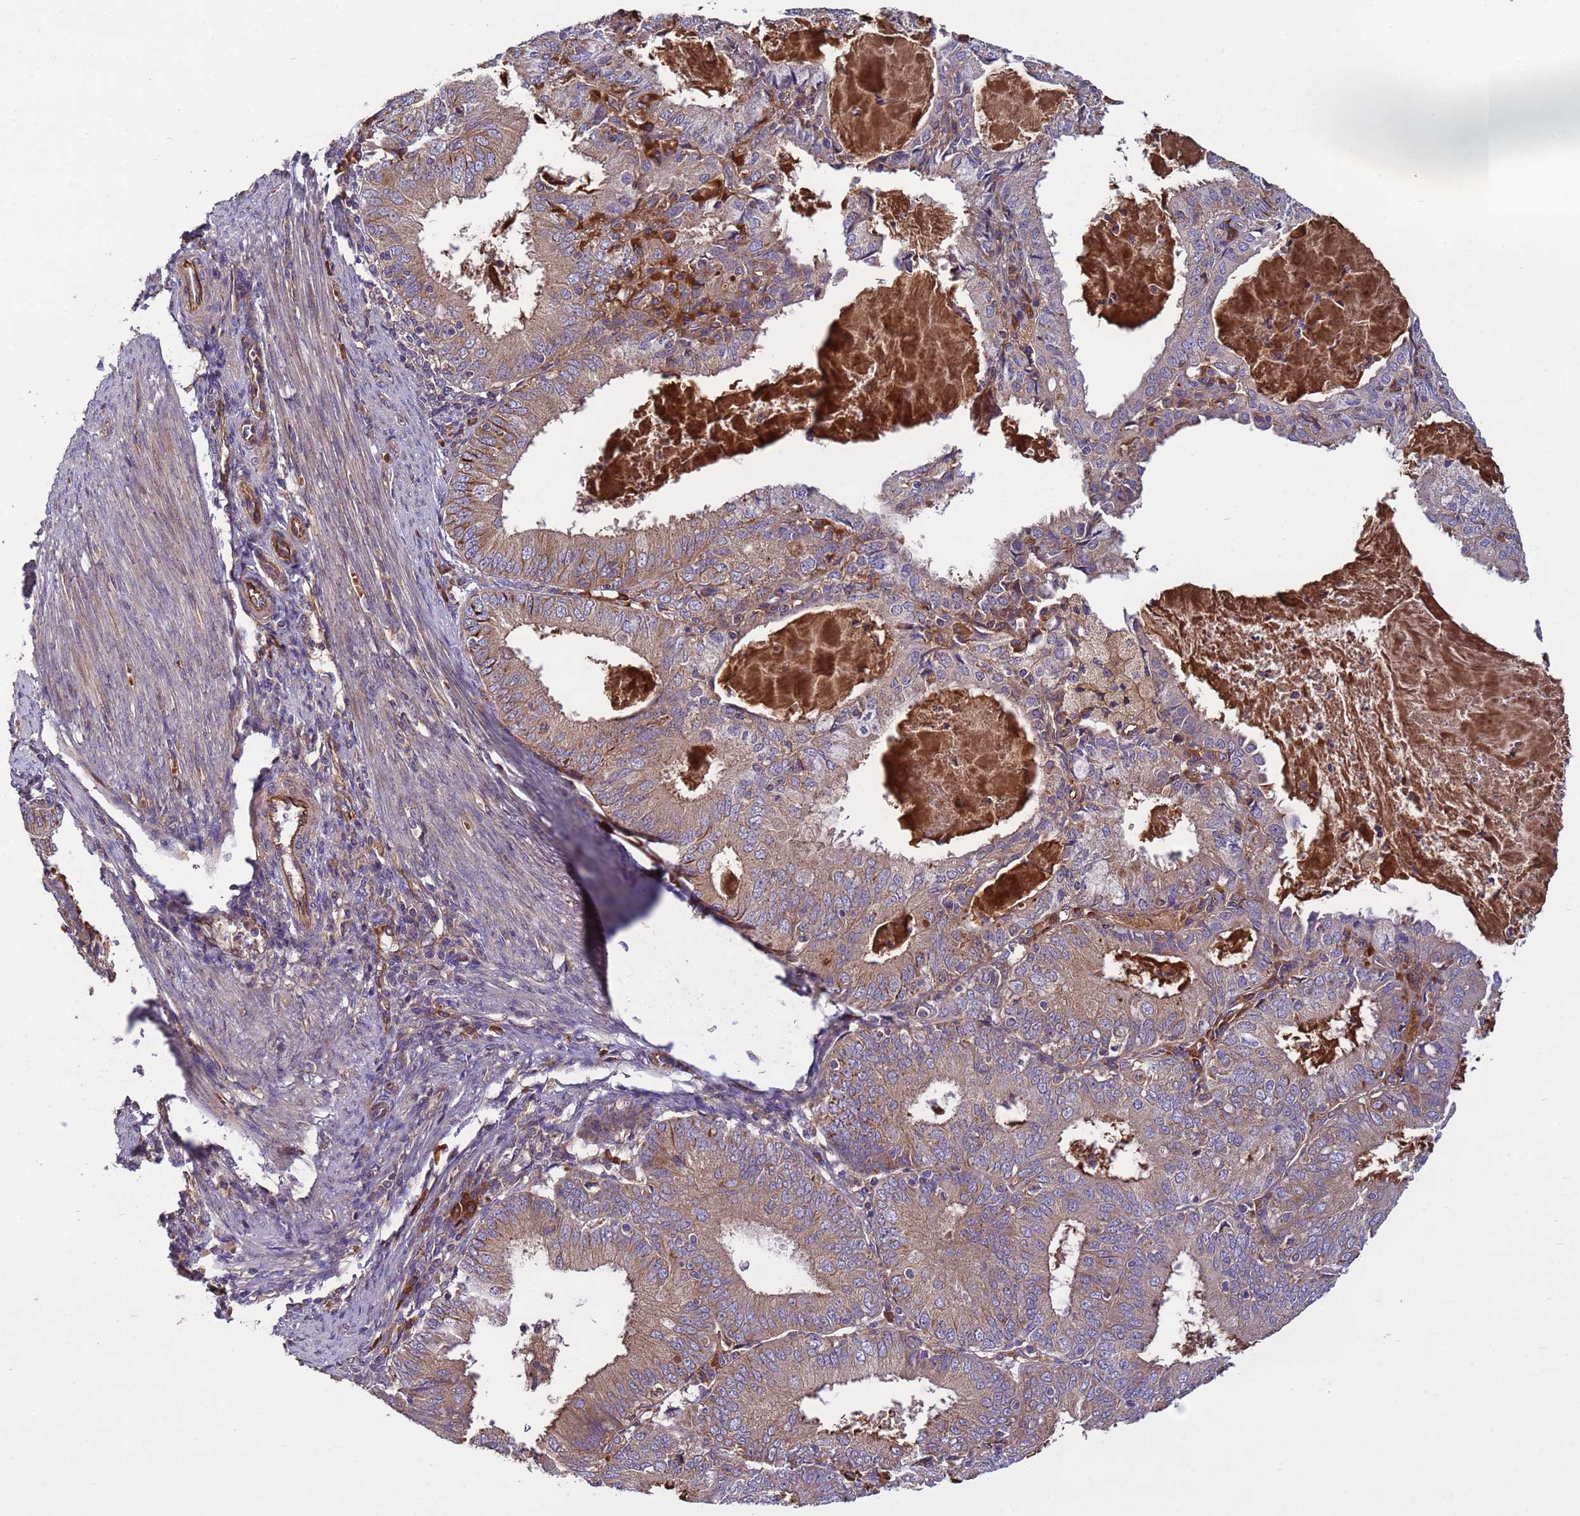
{"staining": {"intensity": "moderate", "quantity": "25%-75%", "location": "cytoplasmic/membranous"}, "tissue": "endometrial cancer", "cell_type": "Tumor cells", "image_type": "cancer", "snomed": [{"axis": "morphology", "description": "Adenocarcinoma, NOS"}, {"axis": "topography", "description": "Endometrium"}], "caption": "Endometrial adenocarcinoma stained with DAB immunohistochemistry (IHC) exhibits medium levels of moderate cytoplasmic/membranous staining in approximately 25%-75% of tumor cells.", "gene": "RAB10", "patient": {"sex": "female", "age": 57}}